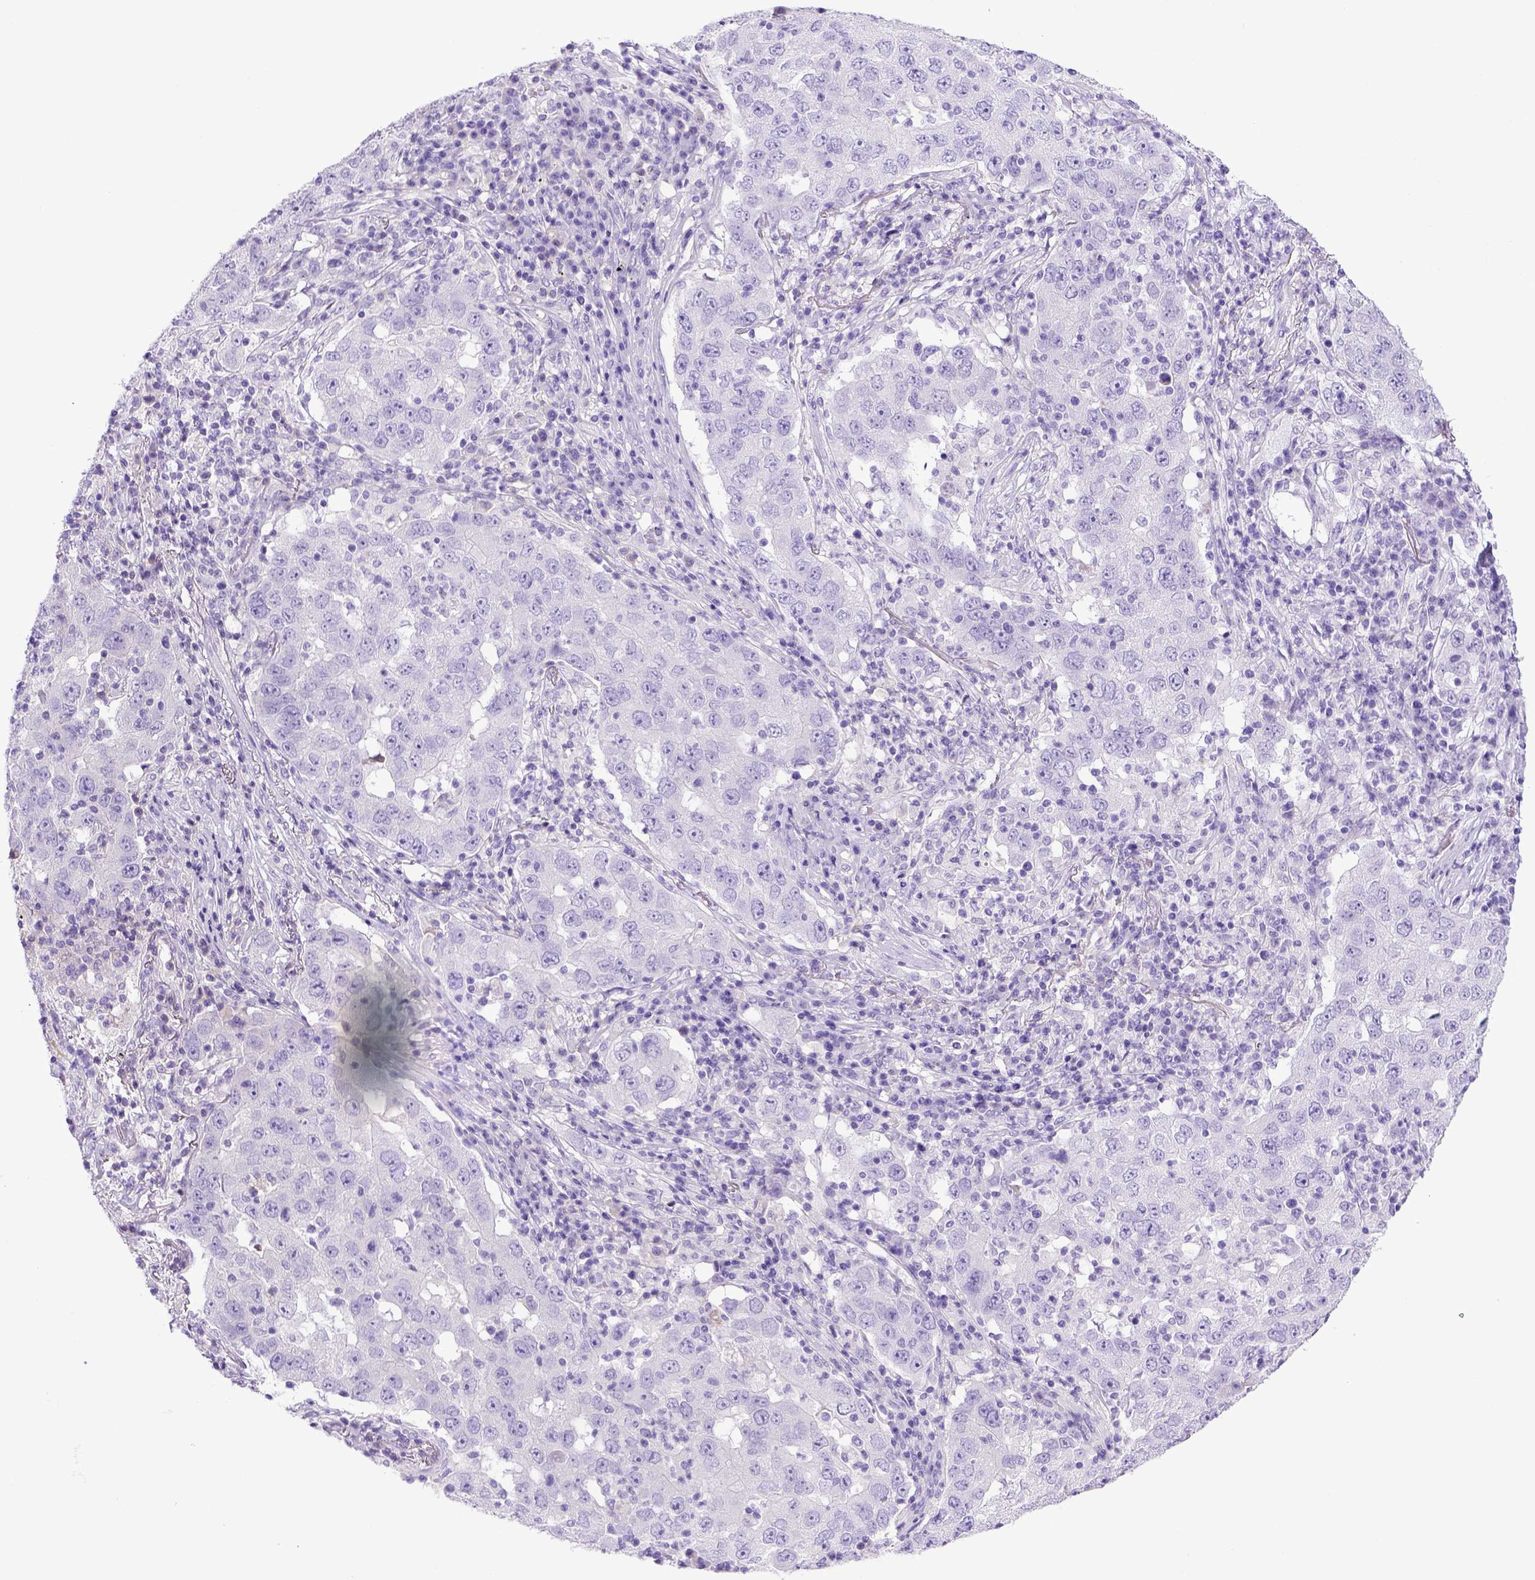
{"staining": {"intensity": "negative", "quantity": "none", "location": "none"}, "tissue": "lung cancer", "cell_type": "Tumor cells", "image_type": "cancer", "snomed": [{"axis": "morphology", "description": "Adenocarcinoma, NOS"}, {"axis": "topography", "description": "Lung"}], "caption": "Immunohistochemistry photomicrograph of neoplastic tissue: lung adenocarcinoma stained with DAB (3,3'-diaminobenzidine) exhibits no significant protein positivity in tumor cells.", "gene": "ITIH4", "patient": {"sex": "male", "age": 73}}